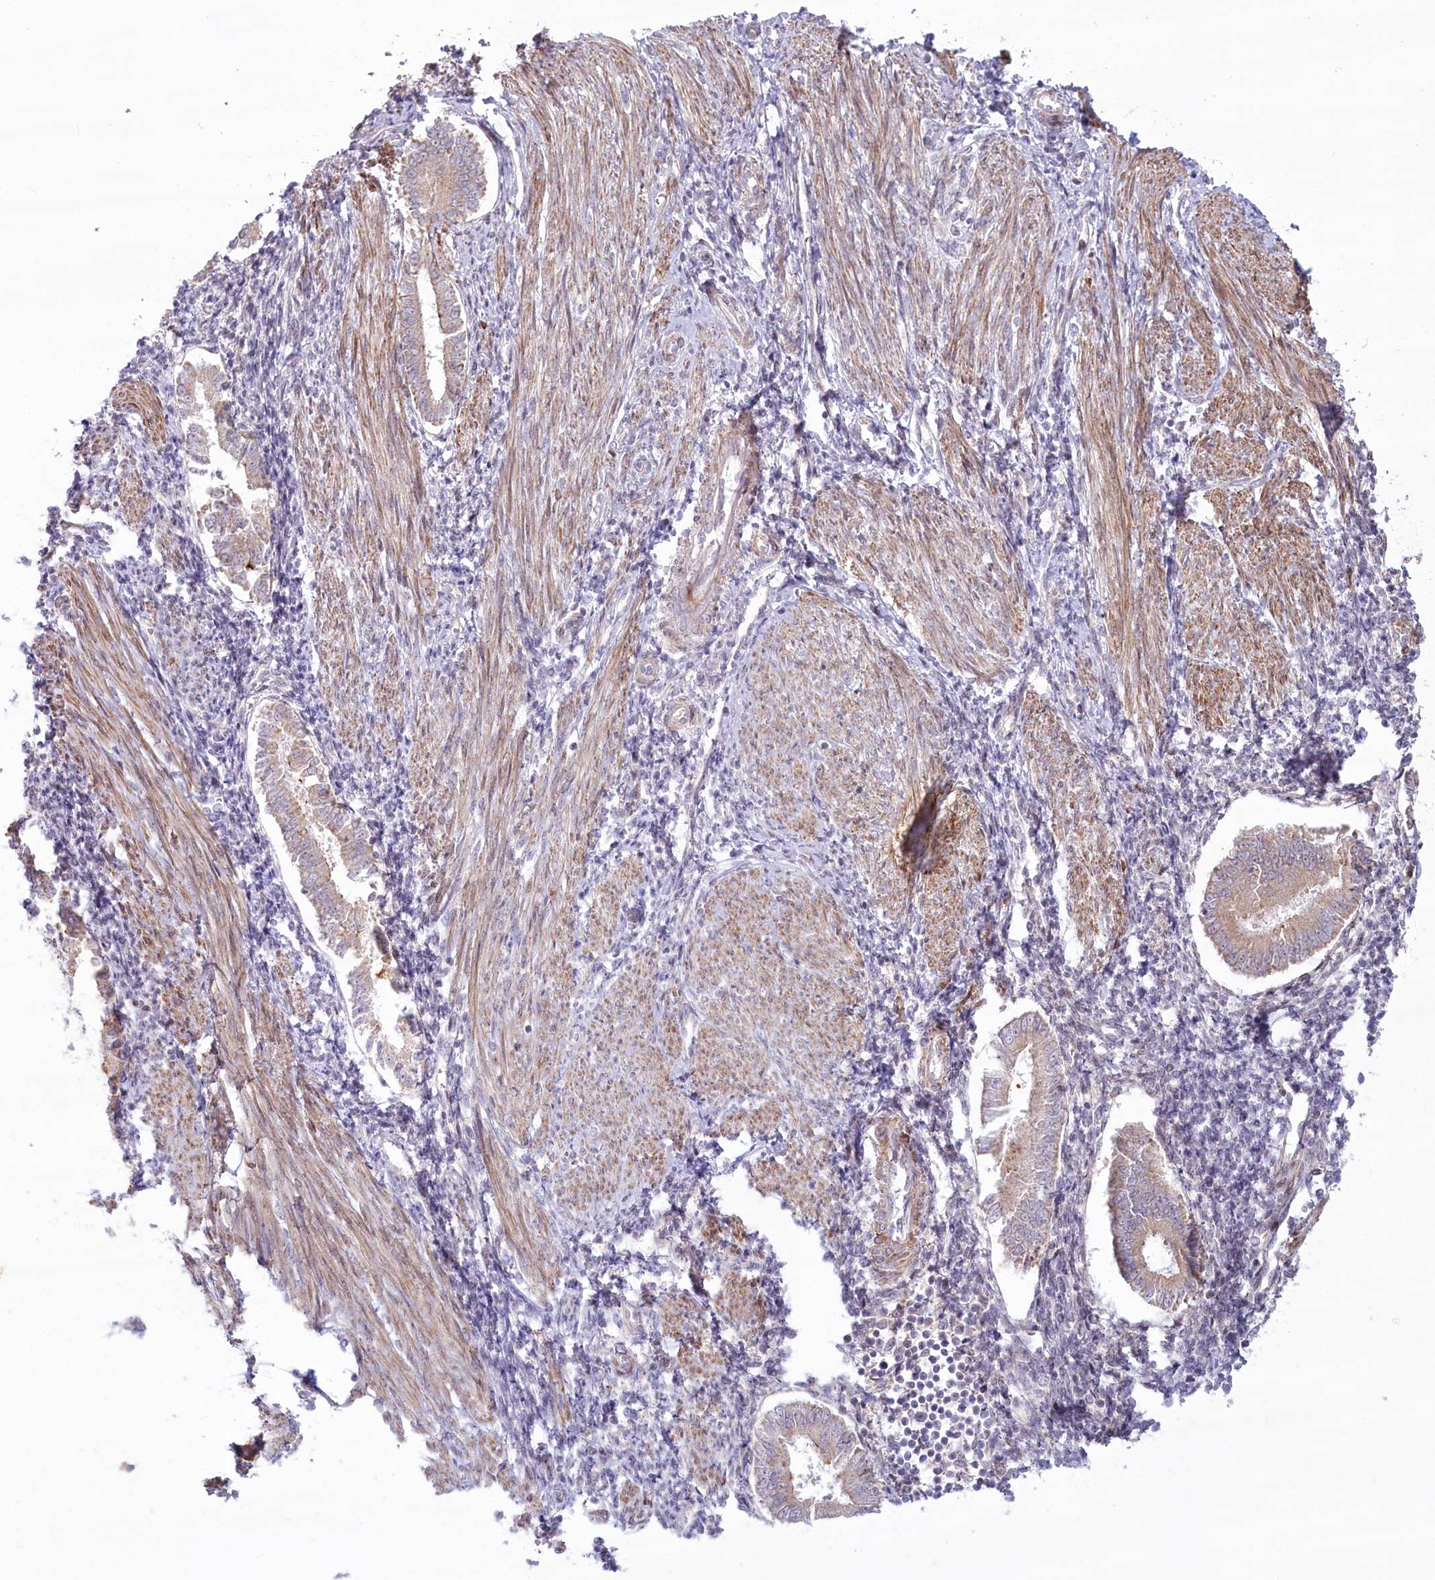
{"staining": {"intensity": "strong", "quantity": "<25%", "location": "cytoplasmic/membranous"}, "tissue": "endometrium", "cell_type": "Cells in endometrial stroma", "image_type": "normal", "snomed": [{"axis": "morphology", "description": "Normal tissue, NOS"}, {"axis": "topography", "description": "Uterus"}, {"axis": "topography", "description": "Endometrium"}], "caption": "Endometrium stained with IHC displays strong cytoplasmic/membranous positivity in about <25% of cells in endometrial stroma. The protein of interest is shown in brown color, while the nuclei are stained blue.", "gene": "MTG1", "patient": {"sex": "female", "age": 48}}